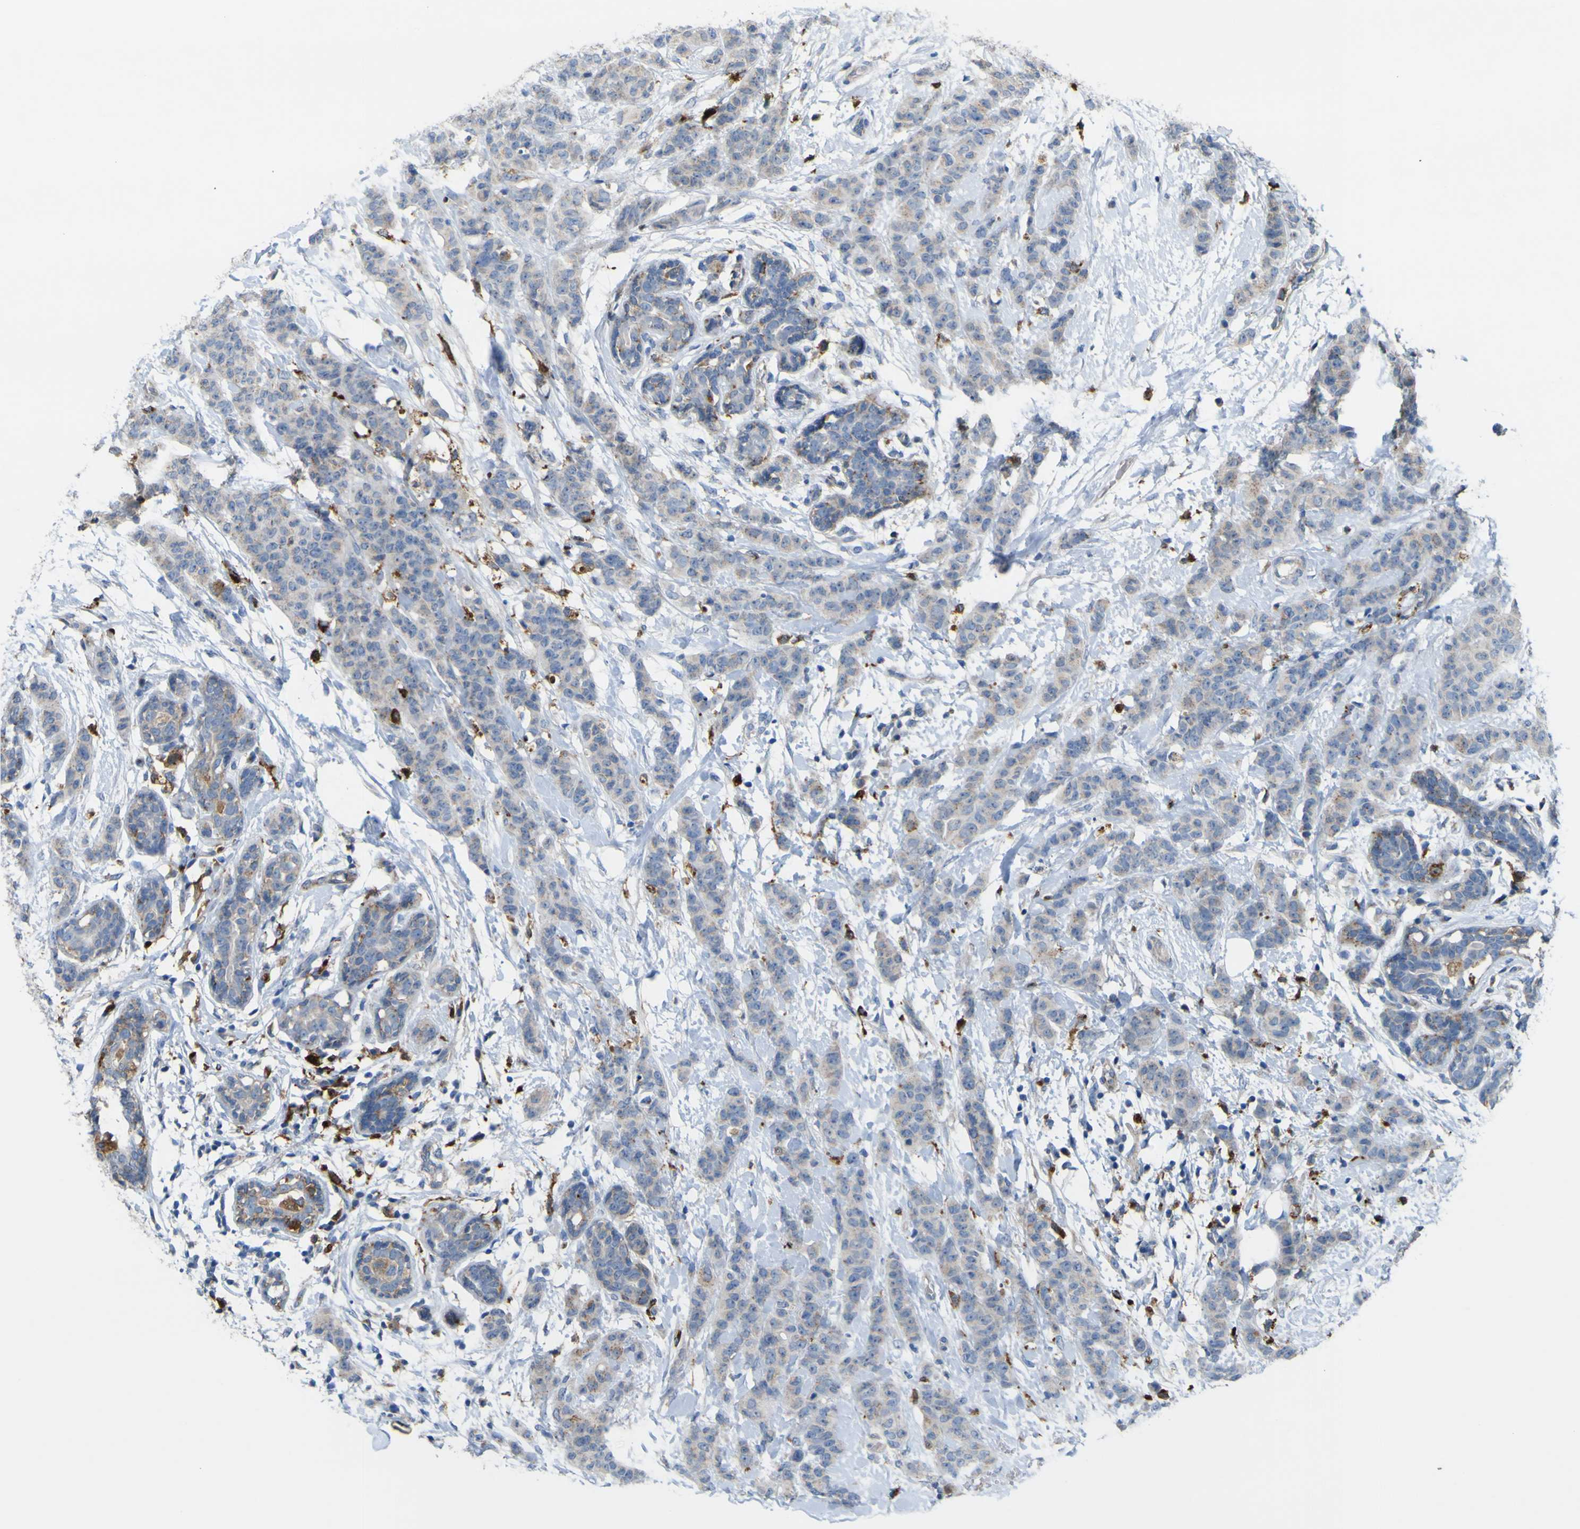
{"staining": {"intensity": "weak", "quantity": ">75%", "location": "cytoplasmic/membranous"}, "tissue": "breast cancer", "cell_type": "Tumor cells", "image_type": "cancer", "snomed": [{"axis": "morphology", "description": "Normal tissue, NOS"}, {"axis": "morphology", "description": "Duct carcinoma"}, {"axis": "topography", "description": "Breast"}], "caption": "Human breast cancer (intraductal carcinoma) stained for a protein (brown) demonstrates weak cytoplasmic/membranous positive positivity in approximately >75% of tumor cells.", "gene": "PLD3", "patient": {"sex": "female", "age": 40}}